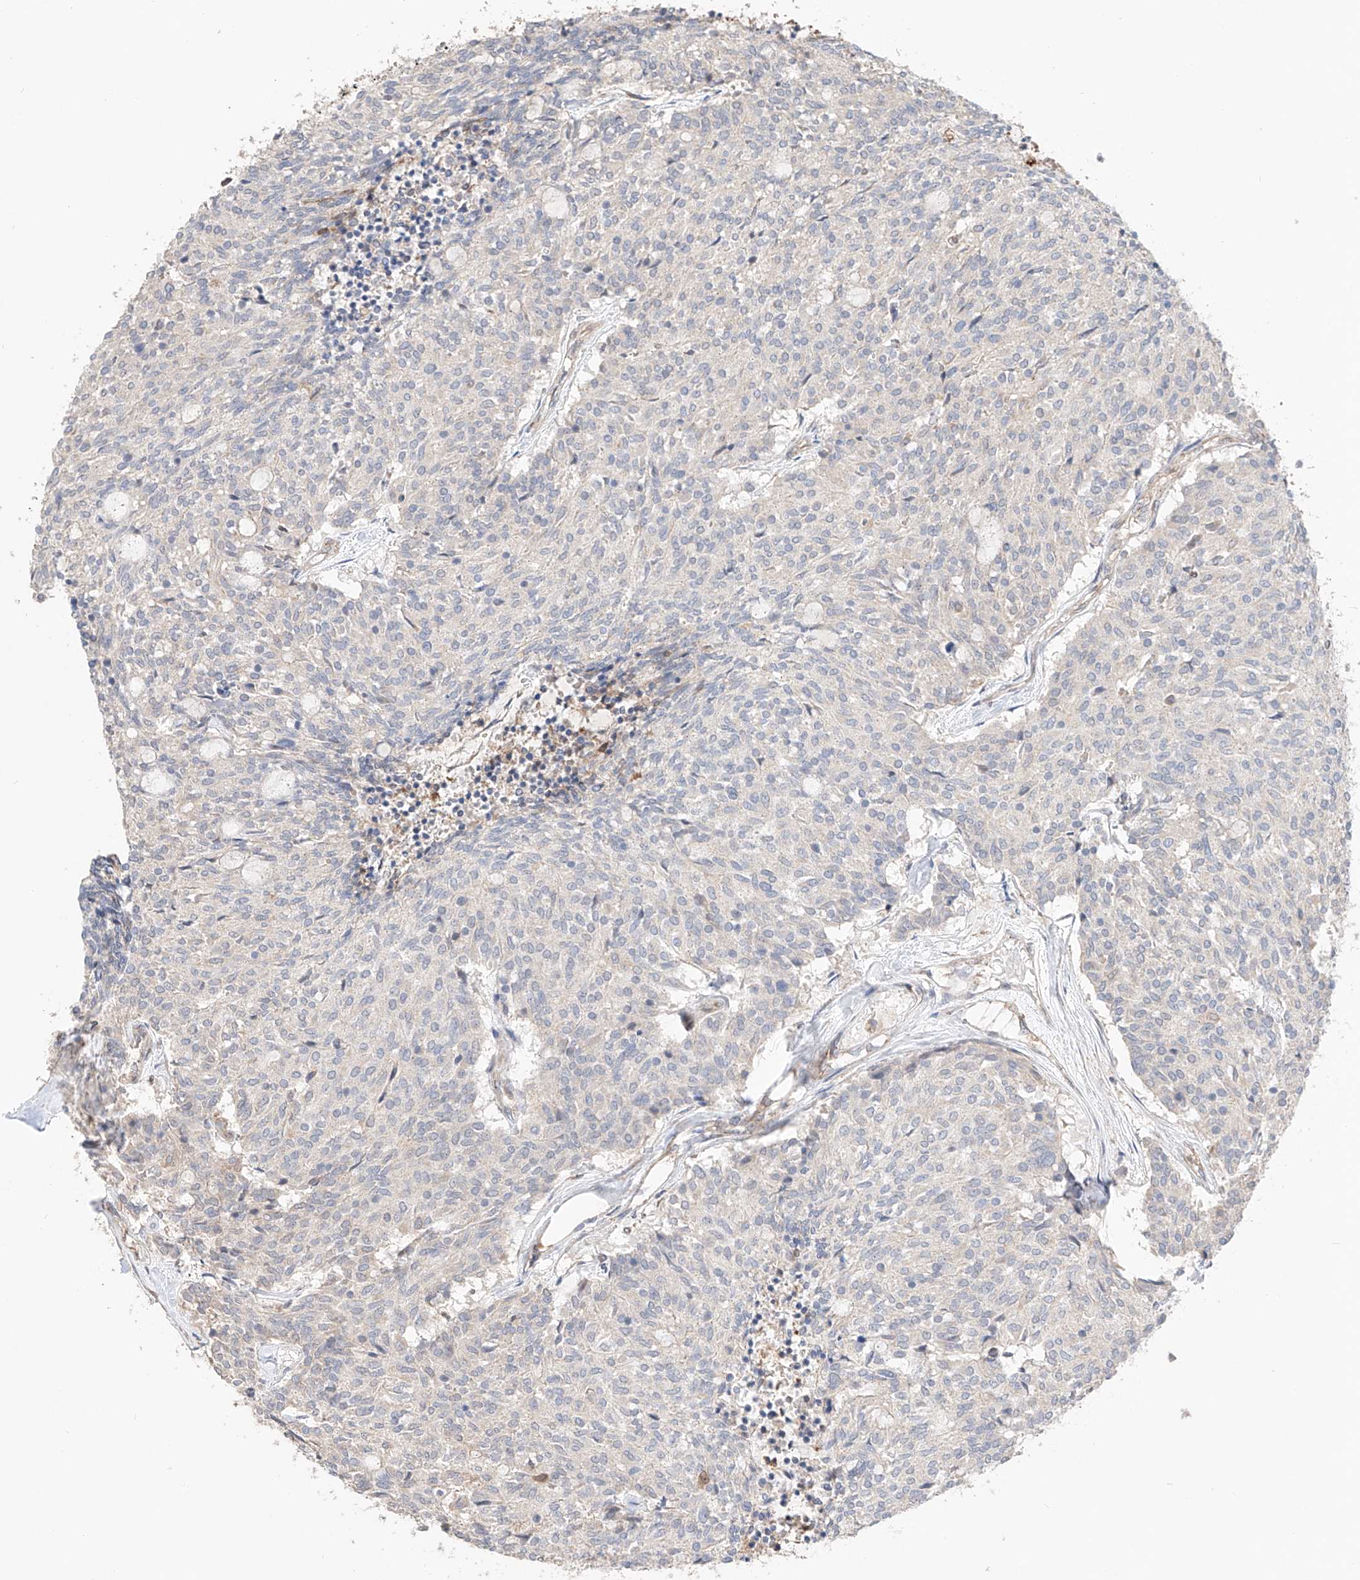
{"staining": {"intensity": "negative", "quantity": "none", "location": "none"}, "tissue": "carcinoid", "cell_type": "Tumor cells", "image_type": "cancer", "snomed": [{"axis": "morphology", "description": "Carcinoid, malignant, NOS"}, {"axis": "topography", "description": "Pancreas"}], "caption": "Immunohistochemistry (IHC) micrograph of human carcinoid stained for a protein (brown), which reveals no expression in tumor cells.", "gene": "MOSPD1", "patient": {"sex": "female", "age": 54}}